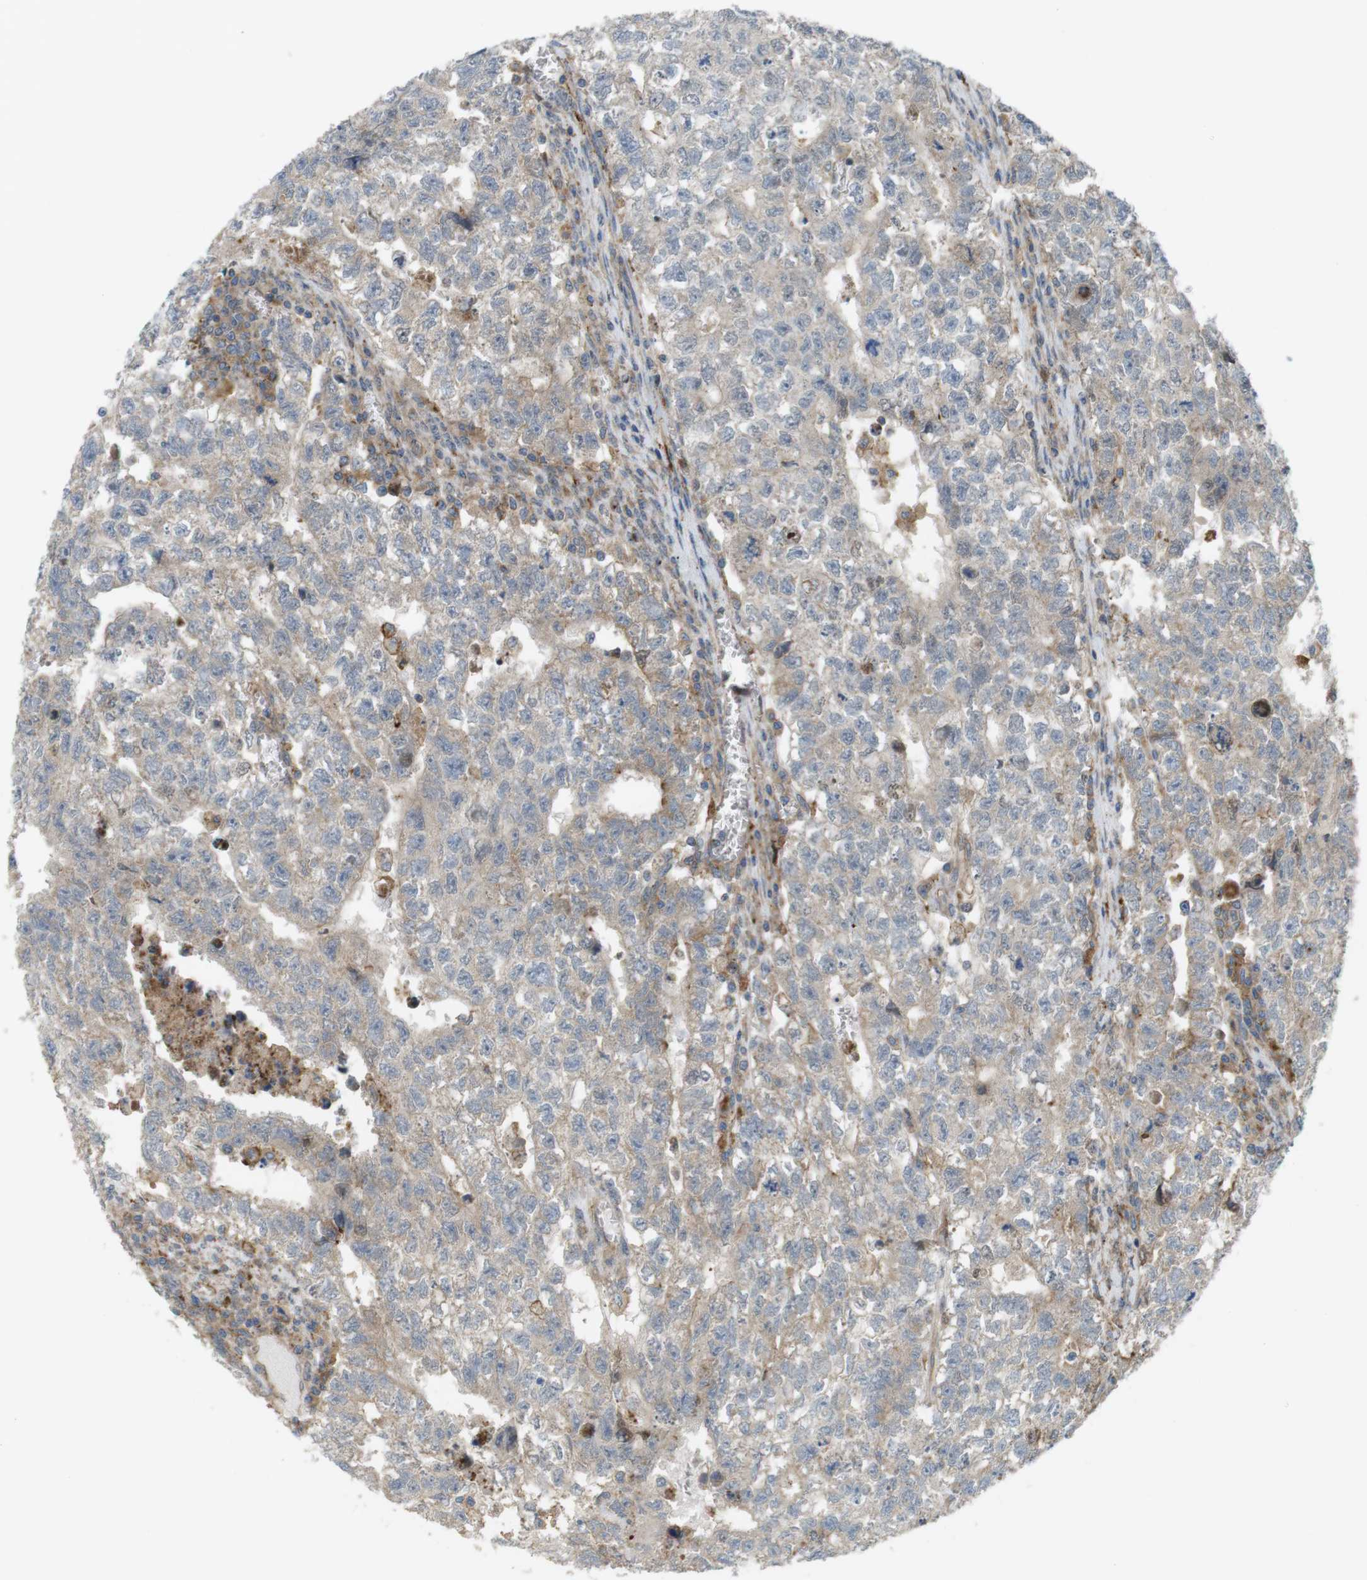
{"staining": {"intensity": "weak", "quantity": "<25%", "location": "cytoplasmic/membranous"}, "tissue": "testis cancer", "cell_type": "Tumor cells", "image_type": "cancer", "snomed": [{"axis": "morphology", "description": "Seminoma, NOS"}, {"axis": "morphology", "description": "Carcinoma, Embryonal, NOS"}, {"axis": "topography", "description": "Testis"}], "caption": "There is no significant positivity in tumor cells of testis cancer.", "gene": "DDAH2", "patient": {"sex": "male", "age": 38}}